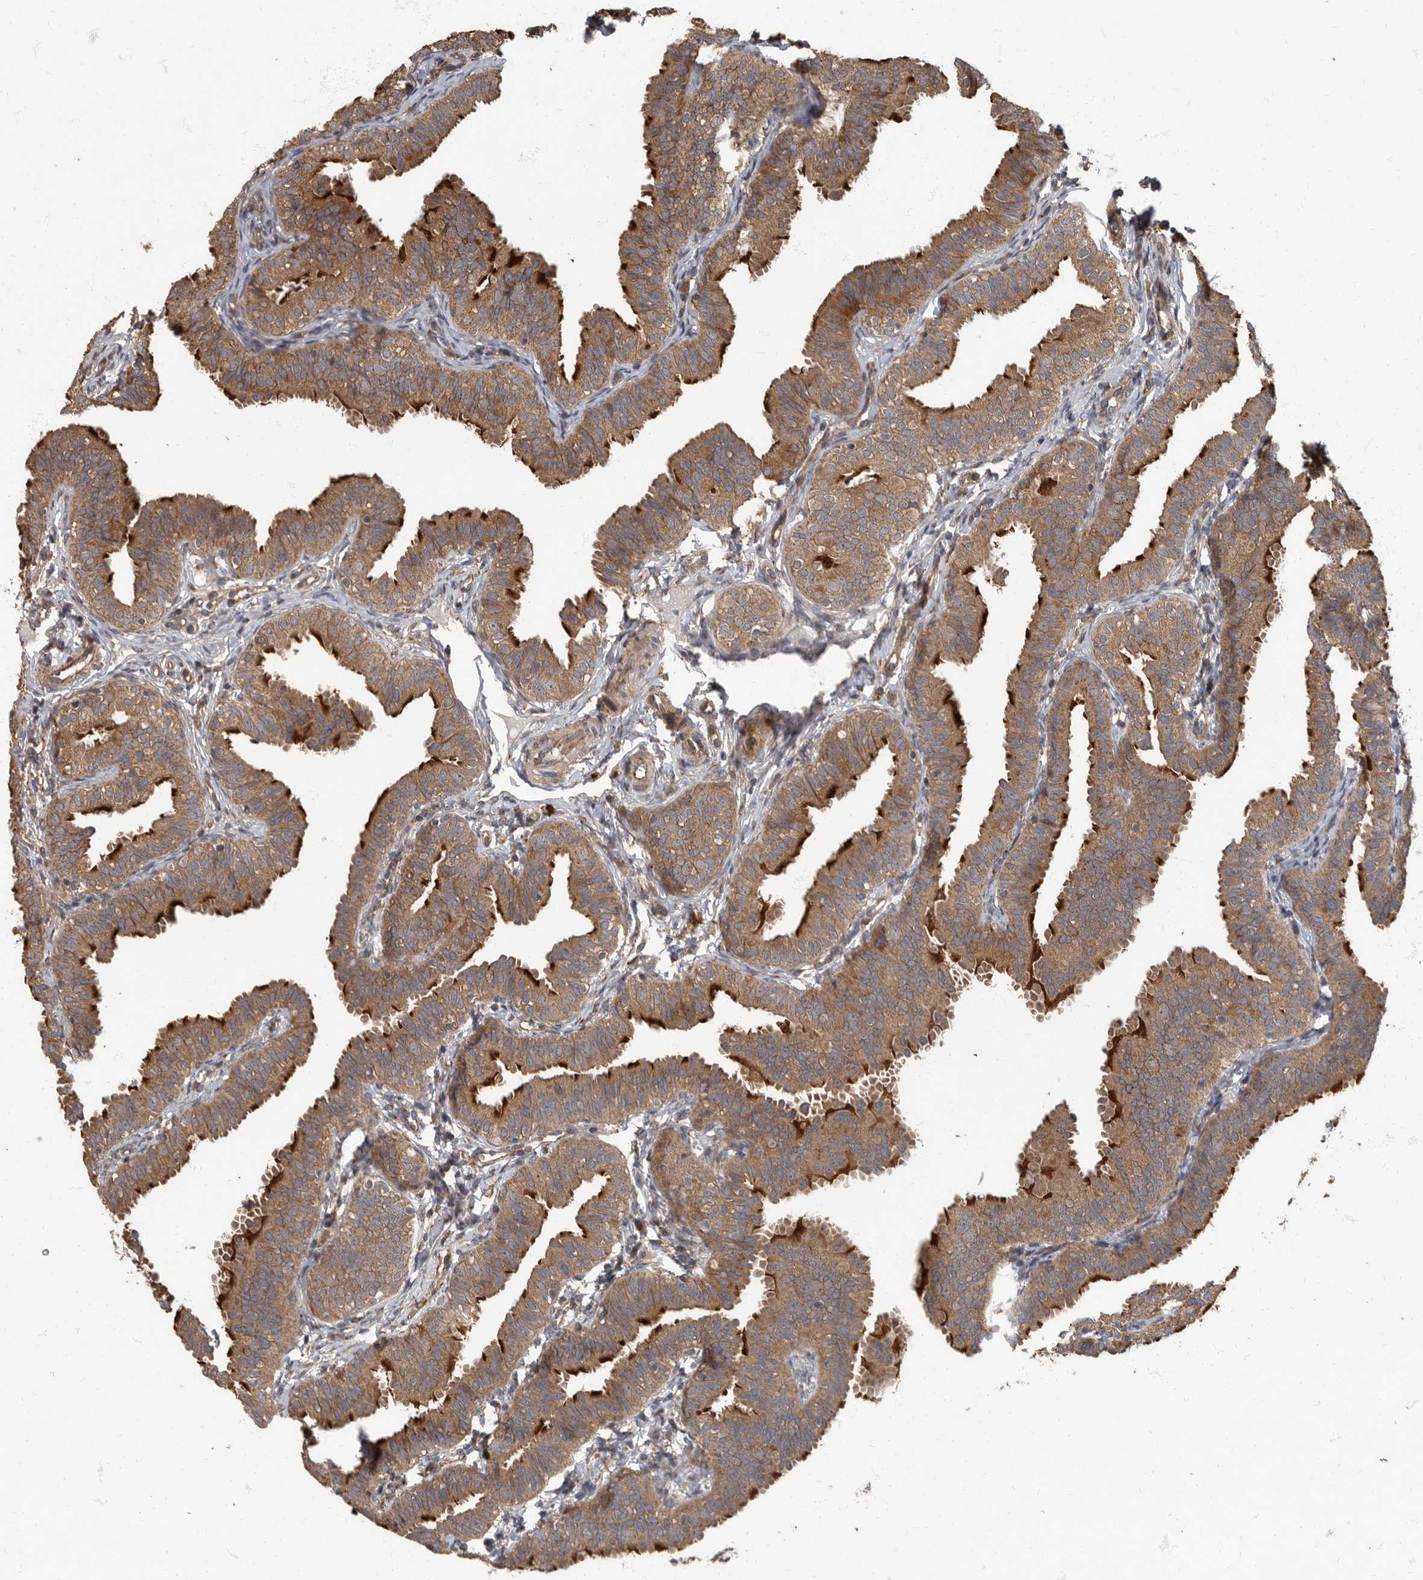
{"staining": {"intensity": "strong", "quantity": ">75%", "location": "cytoplasmic/membranous"}, "tissue": "fallopian tube", "cell_type": "Glandular cells", "image_type": "normal", "snomed": [{"axis": "morphology", "description": "Normal tissue, NOS"}, {"axis": "topography", "description": "Fallopian tube"}], "caption": "A photomicrograph of fallopian tube stained for a protein demonstrates strong cytoplasmic/membranous brown staining in glandular cells.", "gene": "IQCK", "patient": {"sex": "female", "age": 35}}